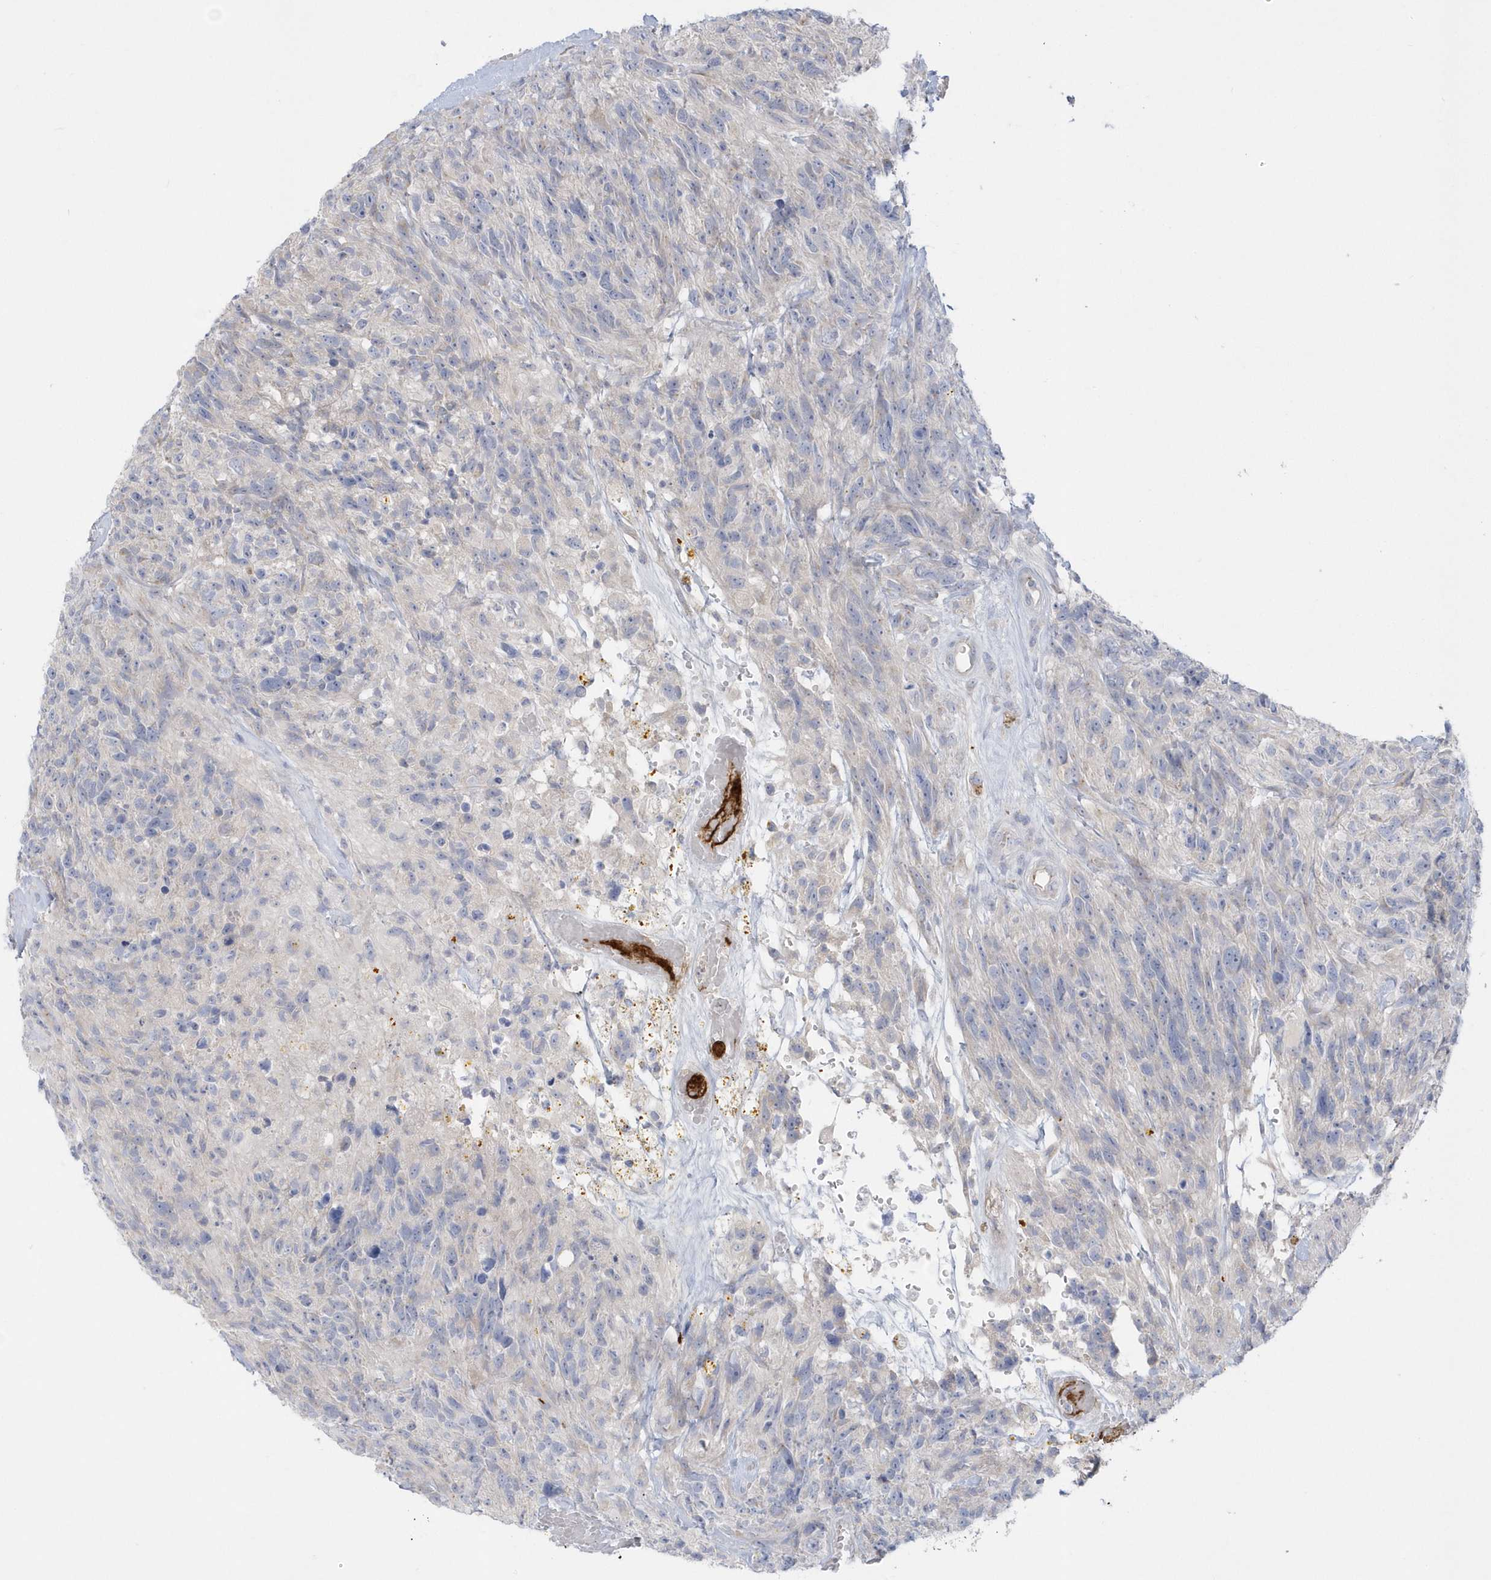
{"staining": {"intensity": "negative", "quantity": "none", "location": "none"}, "tissue": "glioma", "cell_type": "Tumor cells", "image_type": "cancer", "snomed": [{"axis": "morphology", "description": "Glioma, malignant, High grade"}, {"axis": "topography", "description": "Brain"}], "caption": "Tumor cells show no significant expression in glioma.", "gene": "SEMA3D", "patient": {"sex": "male", "age": 69}}